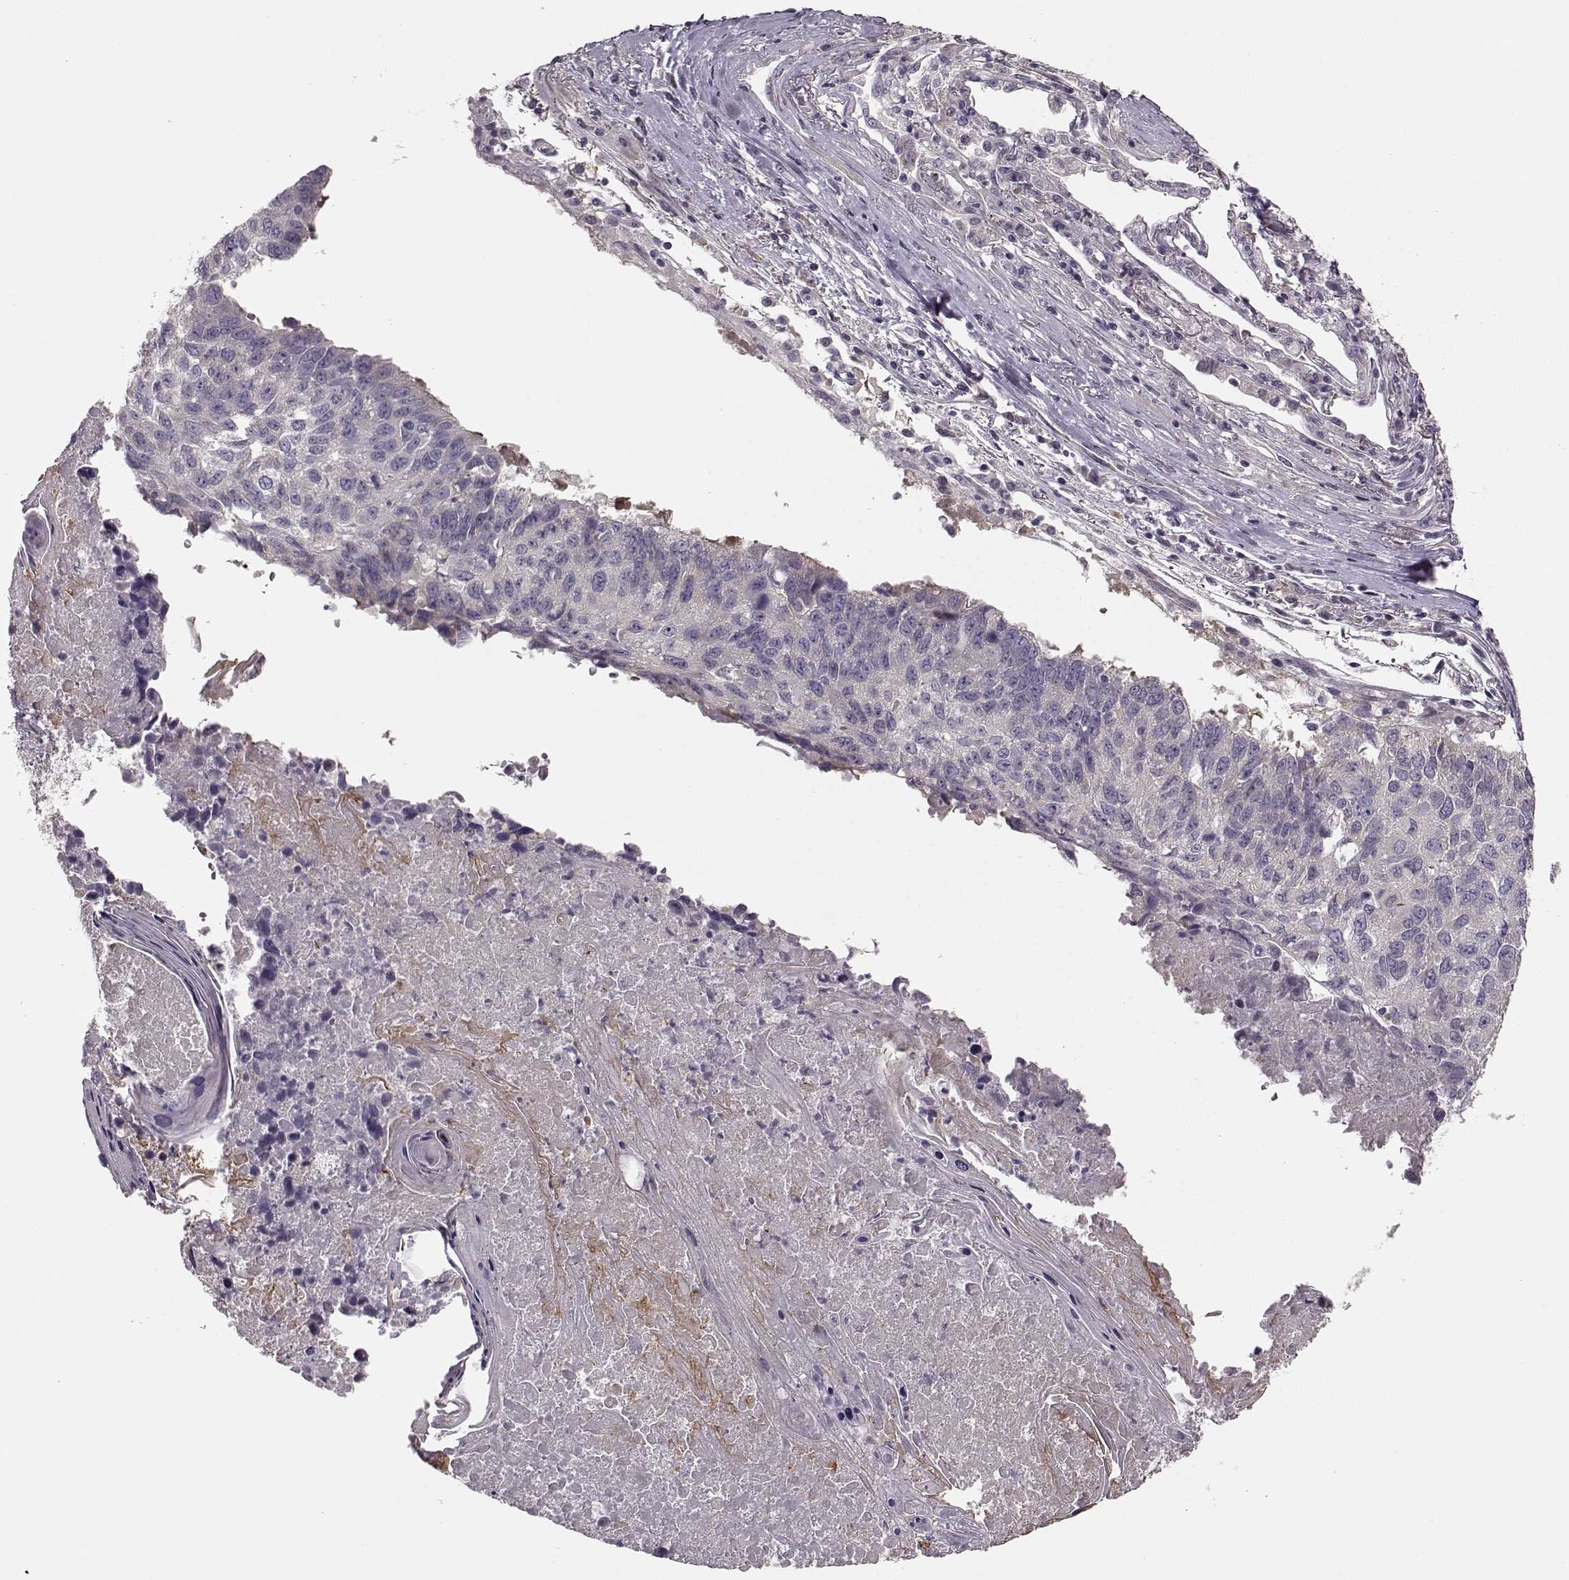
{"staining": {"intensity": "negative", "quantity": "none", "location": "none"}, "tissue": "lung cancer", "cell_type": "Tumor cells", "image_type": "cancer", "snomed": [{"axis": "morphology", "description": "Squamous cell carcinoma, NOS"}, {"axis": "topography", "description": "Lung"}], "caption": "IHC of lung cancer reveals no positivity in tumor cells. (DAB (3,3'-diaminobenzidine) immunohistochemistry visualized using brightfield microscopy, high magnification).", "gene": "MTR", "patient": {"sex": "male", "age": 73}}